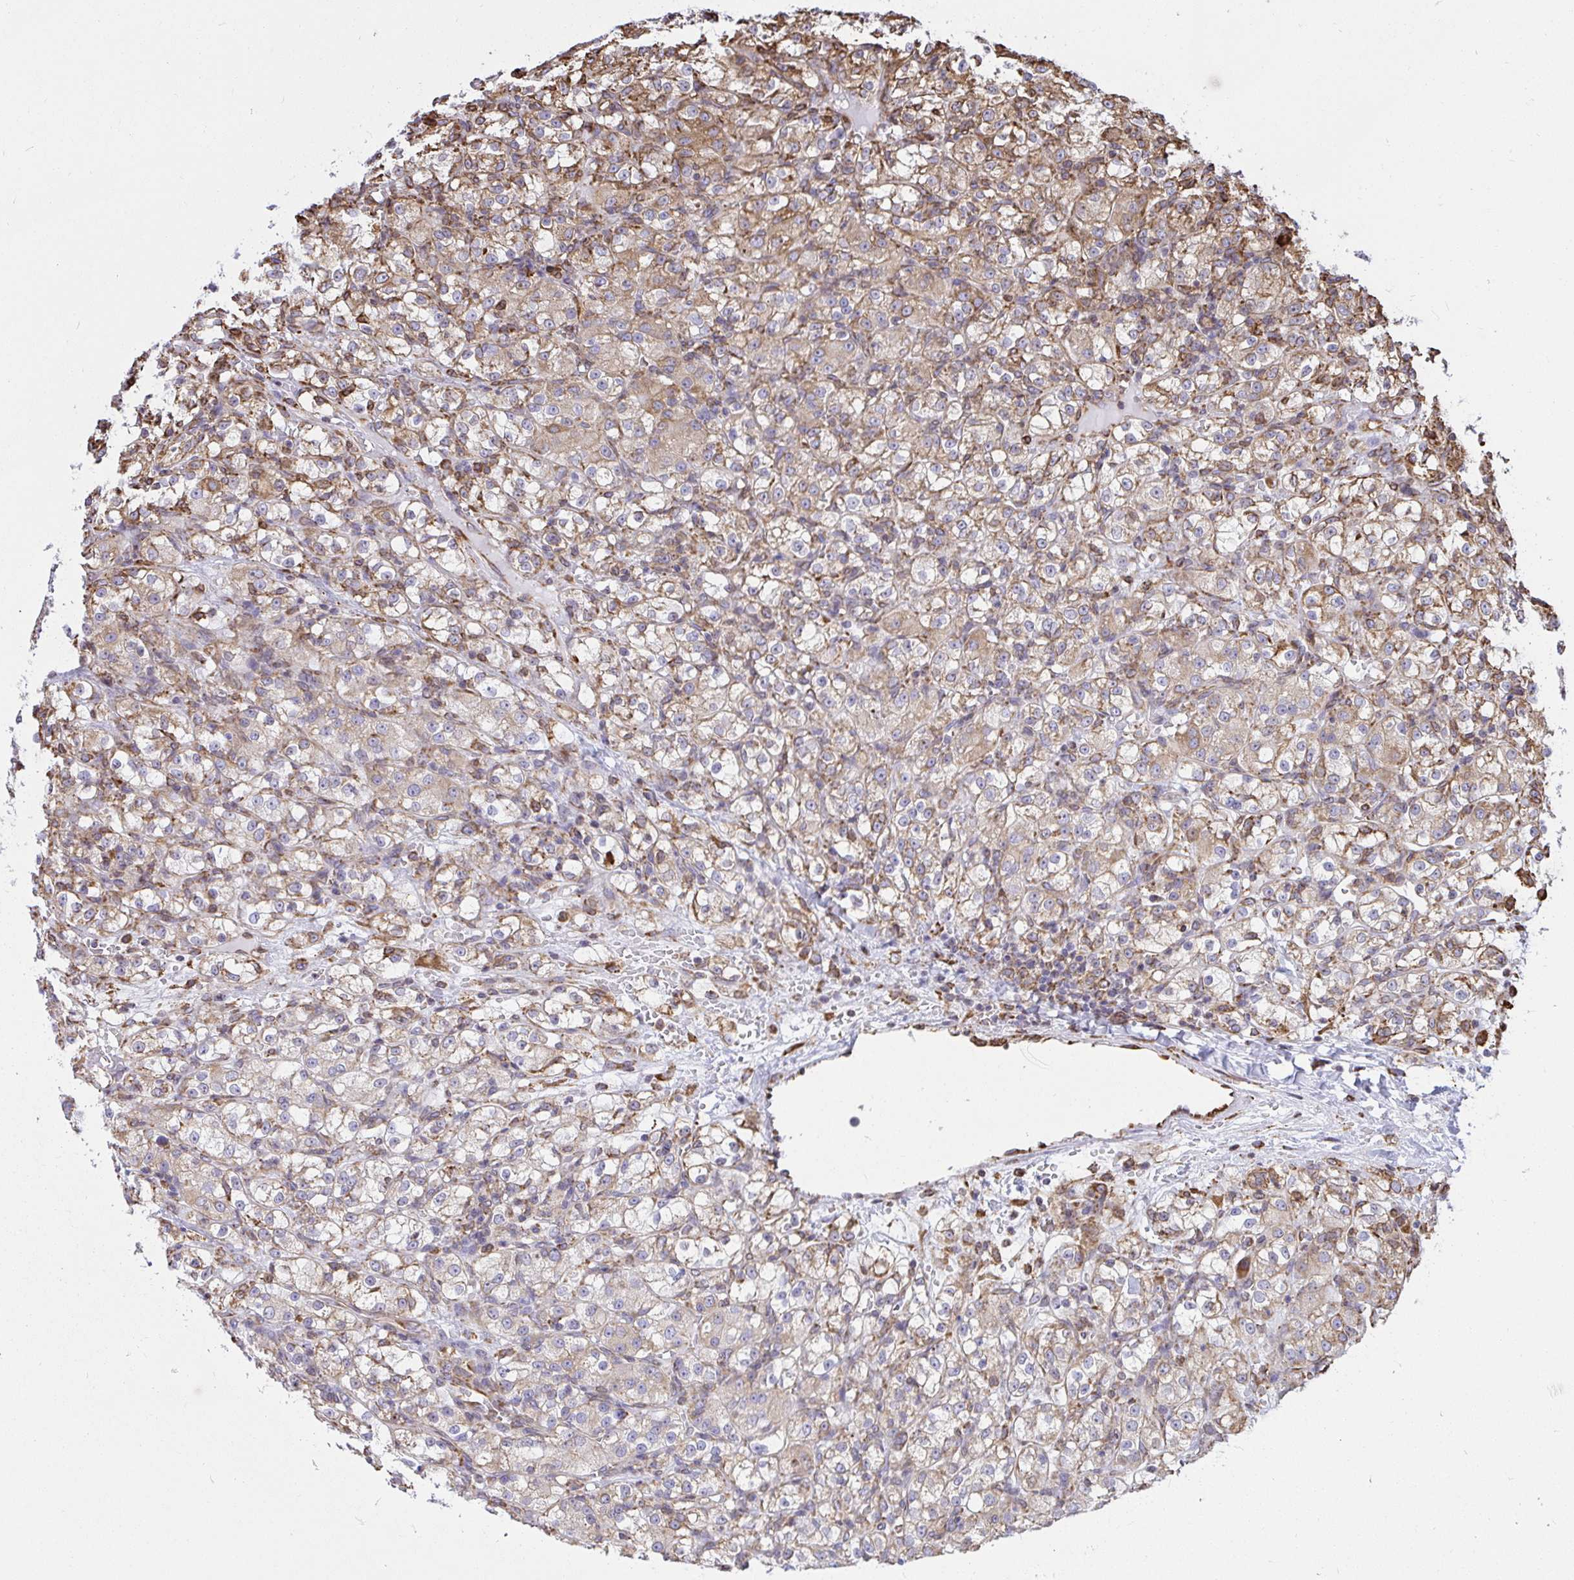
{"staining": {"intensity": "weak", "quantity": "25%-75%", "location": "cytoplasmic/membranous"}, "tissue": "renal cancer", "cell_type": "Tumor cells", "image_type": "cancer", "snomed": [{"axis": "morphology", "description": "Normal tissue, NOS"}, {"axis": "morphology", "description": "Adenocarcinoma, NOS"}, {"axis": "topography", "description": "Kidney"}], "caption": "Tumor cells demonstrate low levels of weak cytoplasmic/membranous expression in approximately 25%-75% of cells in human renal cancer.", "gene": "CLGN", "patient": {"sex": "male", "age": 61}}